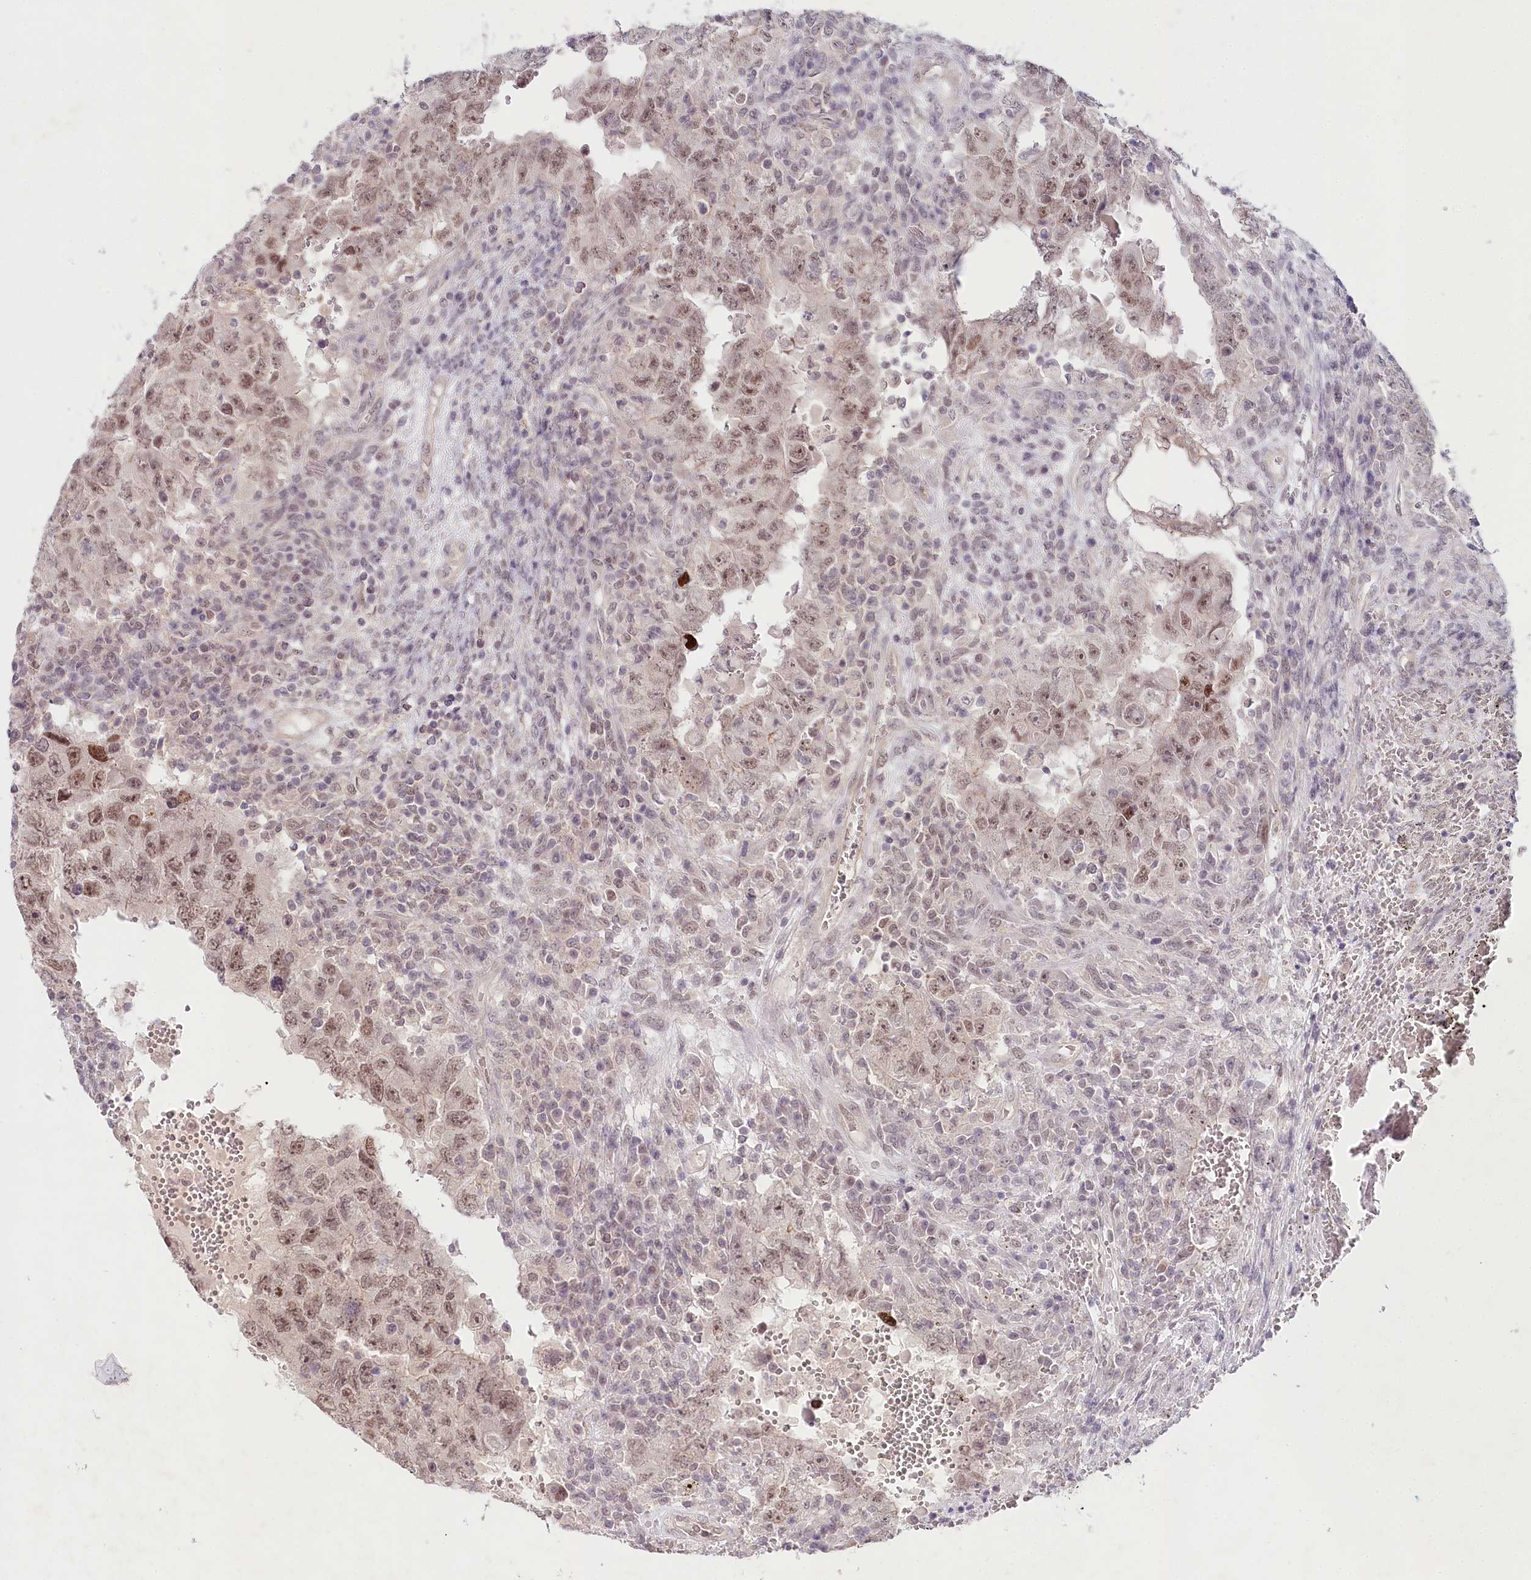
{"staining": {"intensity": "moderate", "quantity": ">75%", "location": "nuclear"}, "tissue": "testis cancer", "cell_type": "Tumor cells", "image_type": "cancer", "snomed": [{"axis": "morphology", "description": "Carcinoma, Embryonal, NOS"}, {"axis": "topography", "description": "Testis"}], "caption": "Immunohistochemical staining of human testis cancer (embryonal carcinoma) reveals moderate nuclear protein staining in approximately >75% of tumor cells. (brown staining indicates protein expression, while blue staining denotes nuclei).", "gene": "AMTN", "patient": {"sex": "male", "age": 26}}